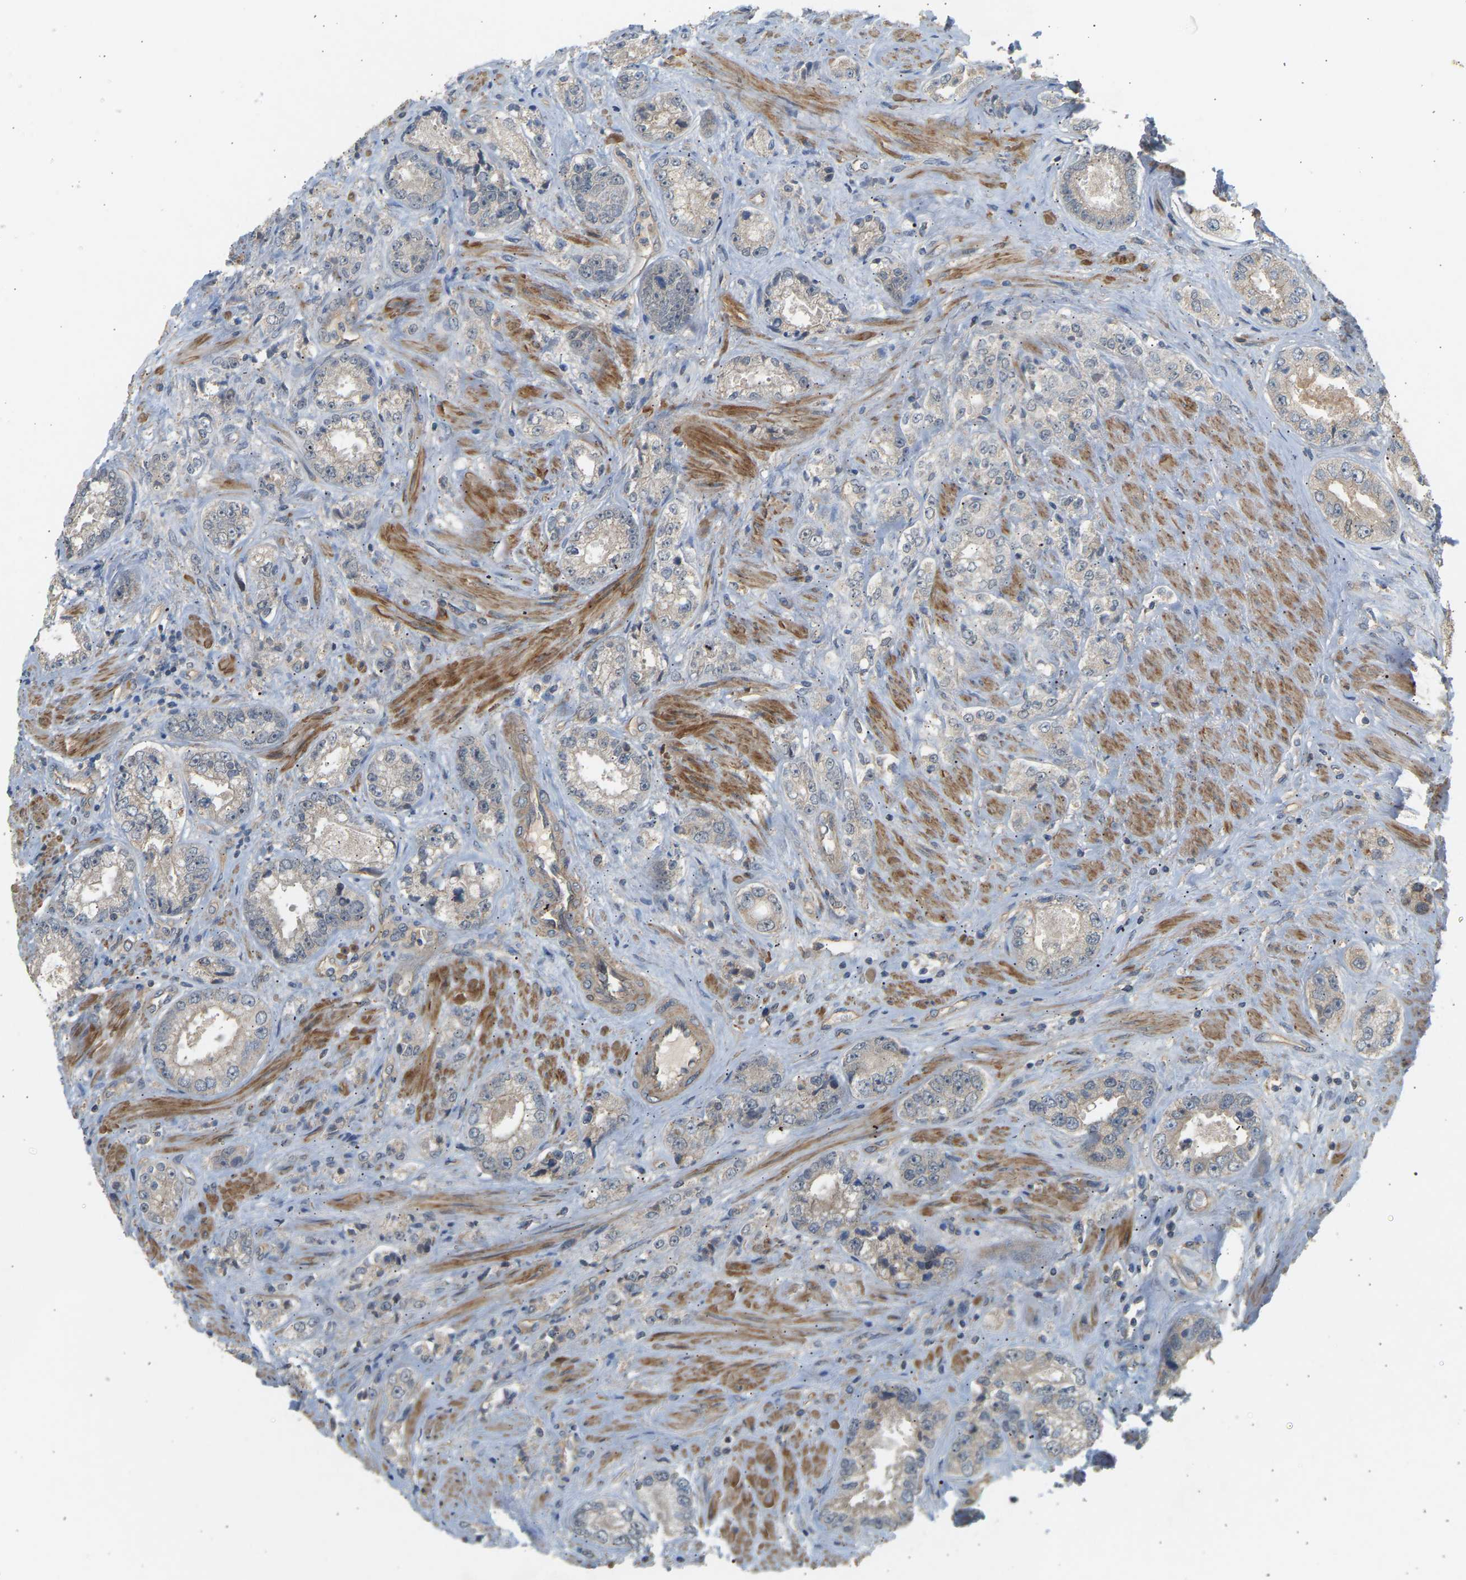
{"staining": {"intensity": "negative", "quantity": "none", "location": "none"}, "tissue": "prostate cancer", "cell_type": "Tumor cells", "image_type": "cancer", "snomed": [{"axis": "morphology", "description": "Adenocarcinoma, High grade"}, {"axis": "topography", "description": "Prostate"}], "caption": "Tumor cells show no significant protein positivity in adenocarcinoma (high-grade) (prostate).", "gene": "RGL1", "patient": {"sex": "male", "age": 61}}